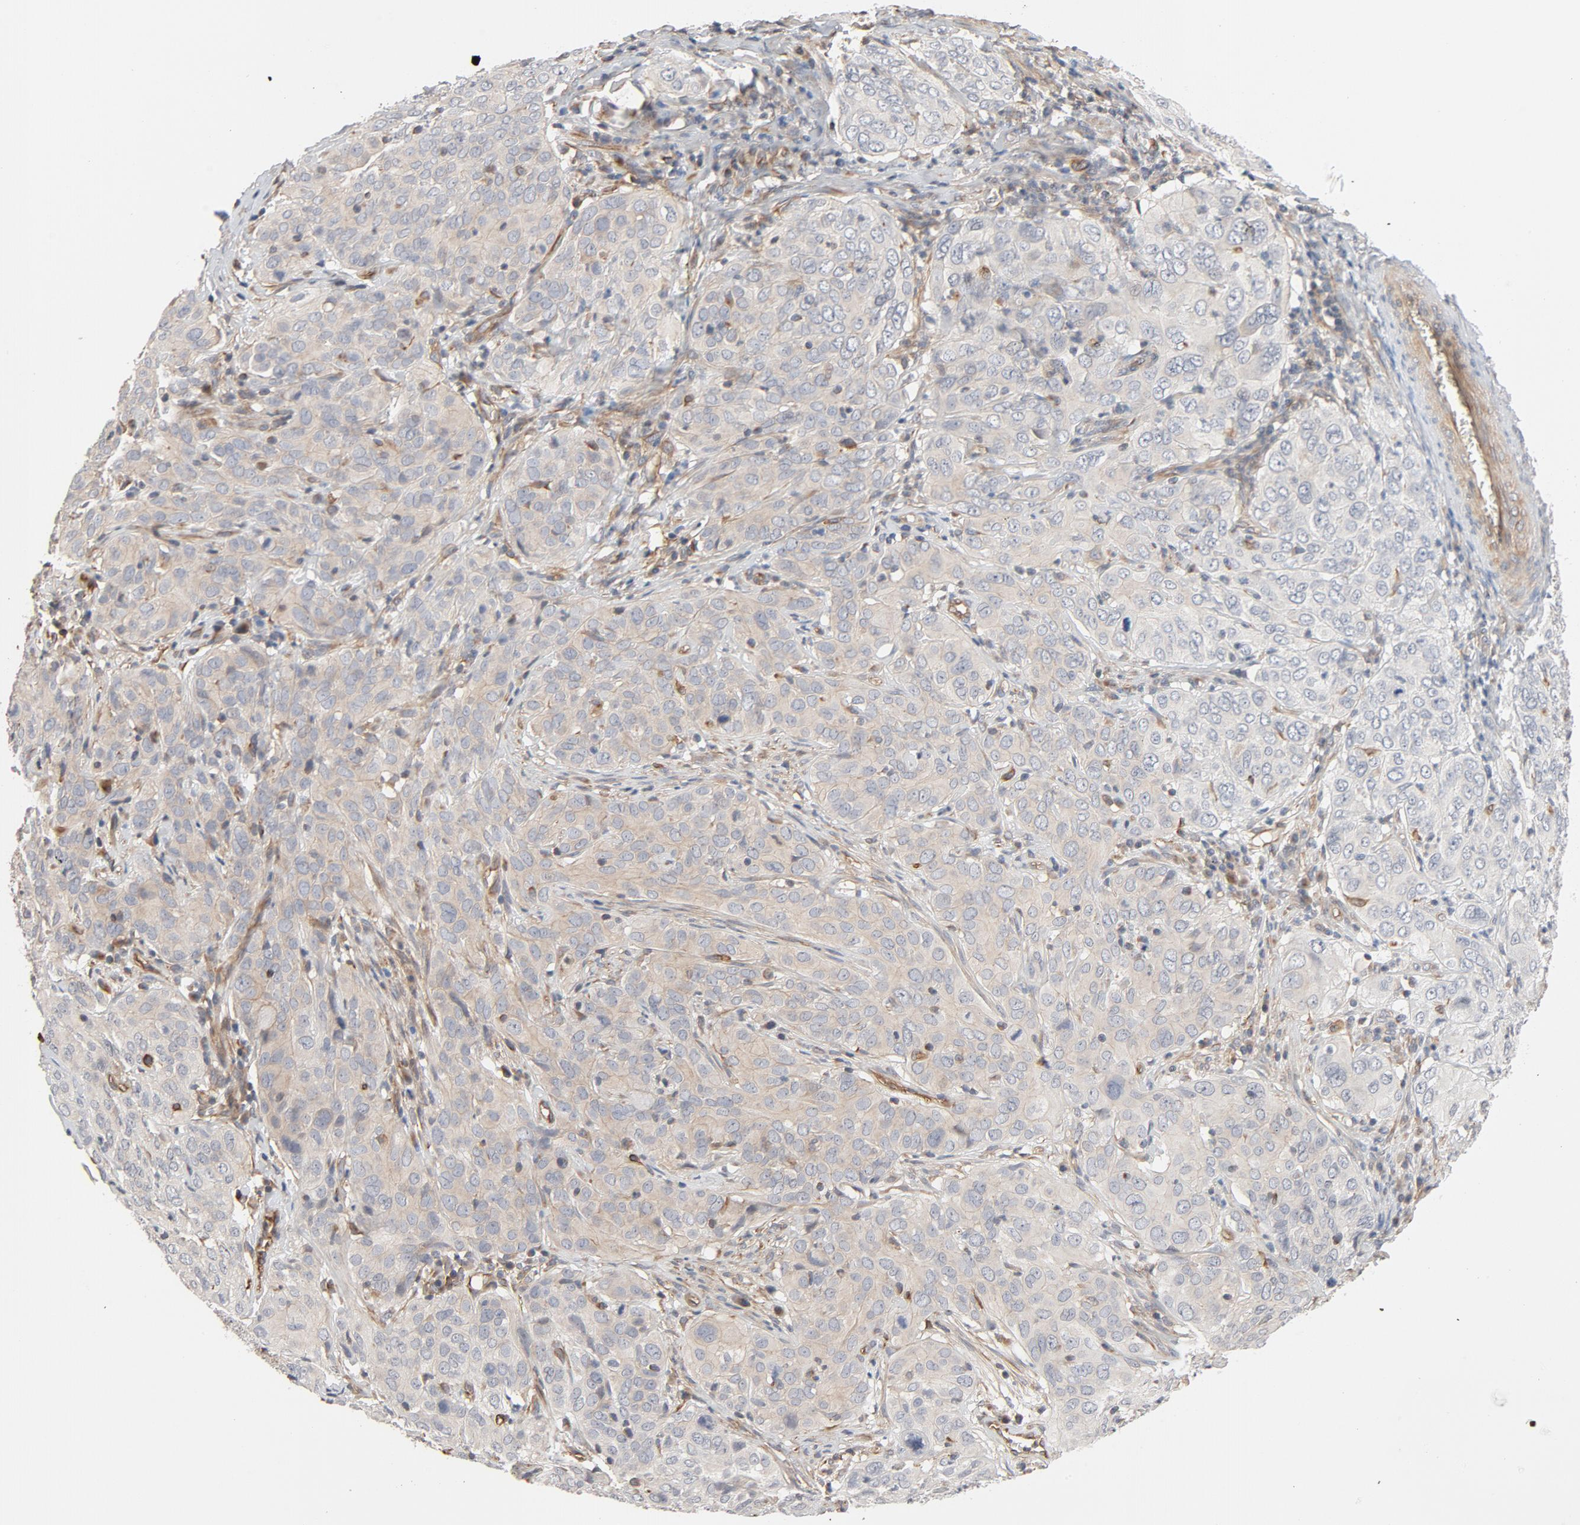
{"staining": {"intensity": "moderate", "quantity": "25%-75%", "location": "cytoplasmic/membranous"}, "tissue": "cervical cancer", "cell_type": "Tumor cells", "image_type": "cancer", "snomed": [{"axis": "morphology", "description": "Squamous cell carcinoma, NOS"}, {"axis": "topography", "description": "Cervix"}], "caption": "Moderate cytoplasmic/membranous protein staining is present in about 25%-75% of tumor cells in squamous cell carcinoma (cervical). The protein of interest is shown in brown color, while the nuclei are stained blue.", "gene": "TRIOBP", "patient": {"sex": "female", "age": 38}}